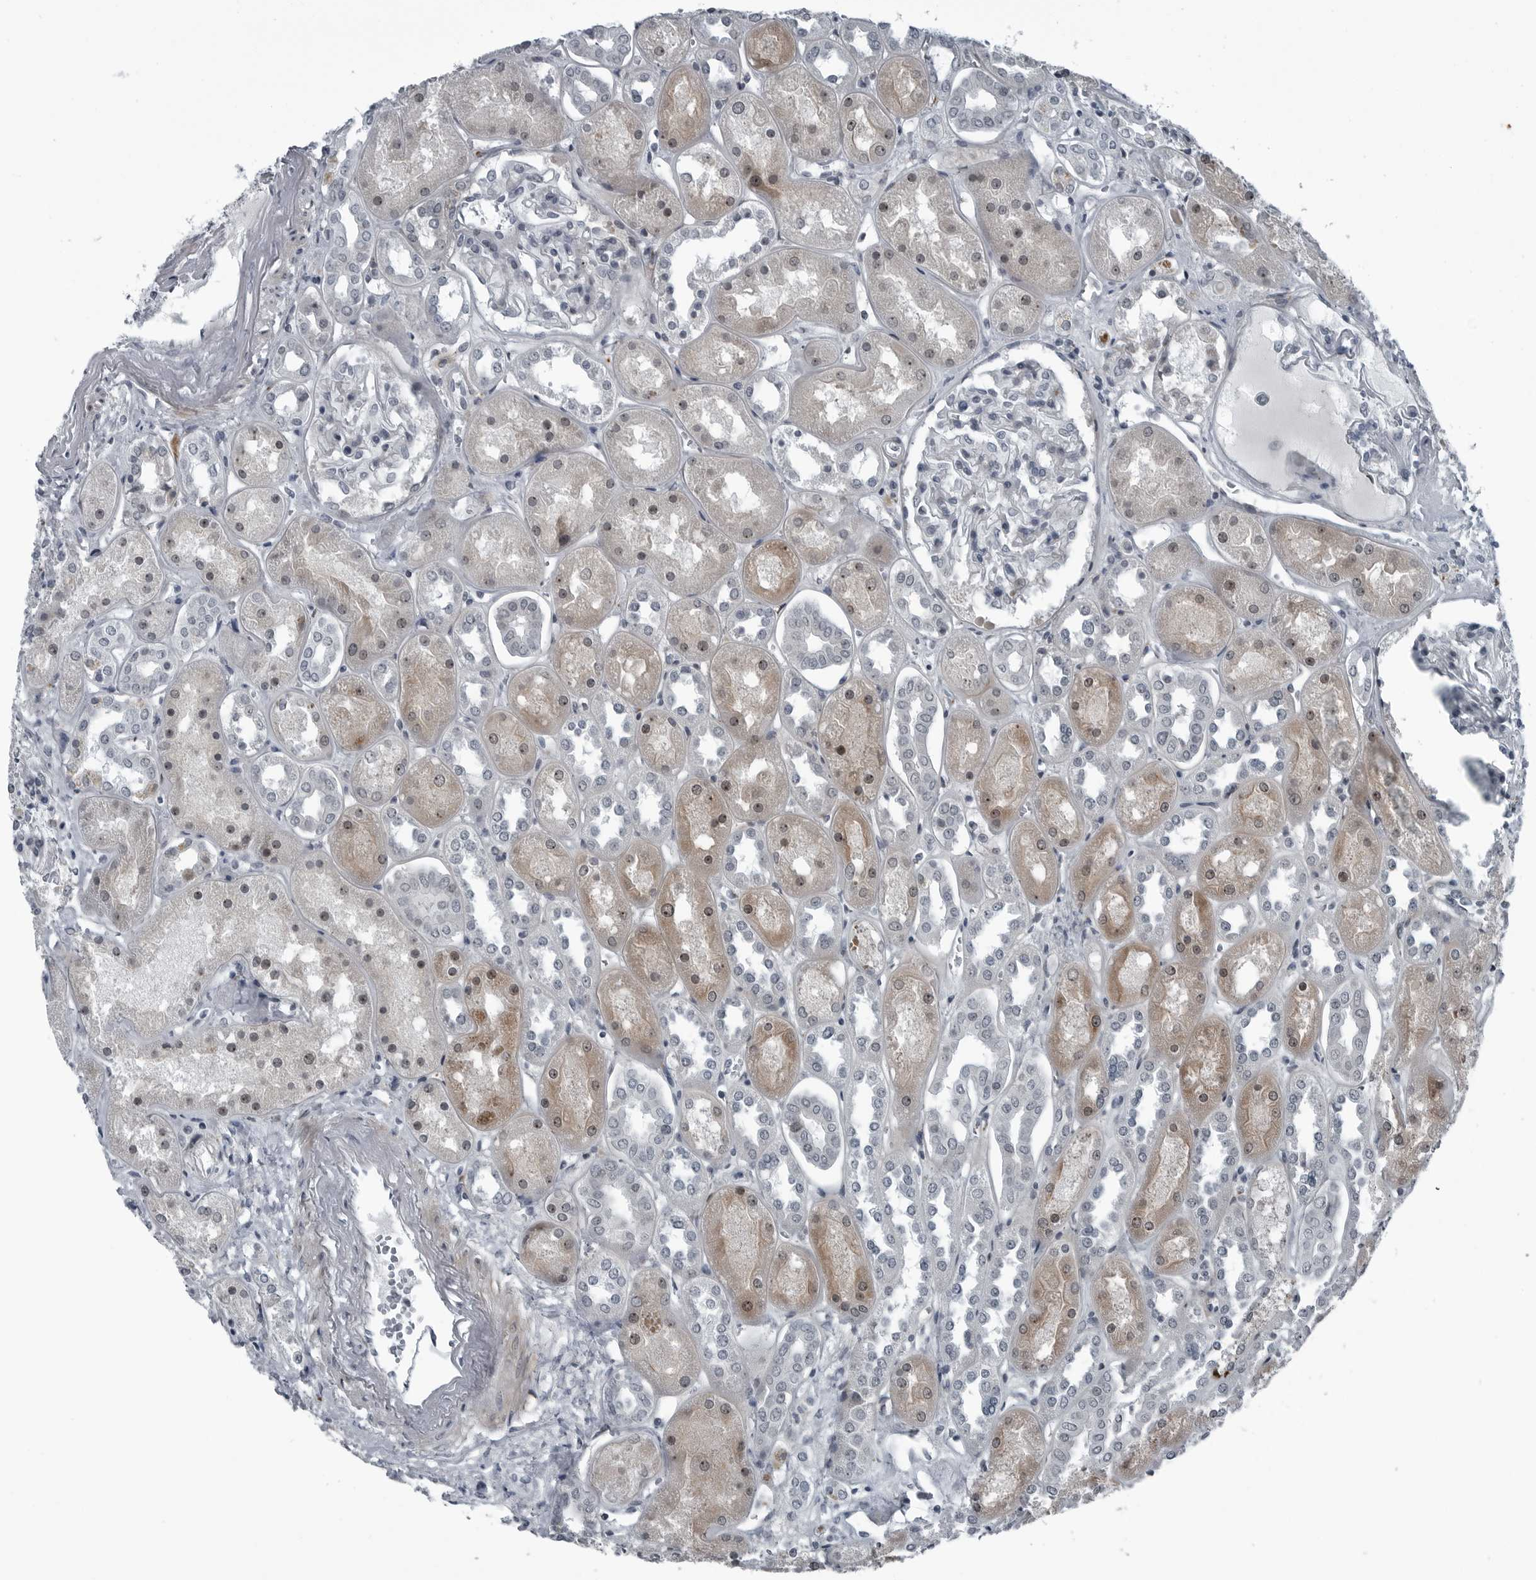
{"staining": {"intensity": "negative", "quantity": "none", "location": "none"}, "tissue": "kidney", "cell_type": "Cells in glomeruli", "image_type": "normal", "snomed": [{"axis": "morphology", "description": "Normal tissue, NOS"}, {"axis": "topography", "description": "Kidney"}], "caption": "DAB (3,3'-diaminobenzidine) immunohistochemical staining of benign kidney shows no significant staining in cells in glomeruli.", "gene": "DNAAF11", "patient": {"sex": "male", "age": 70}}